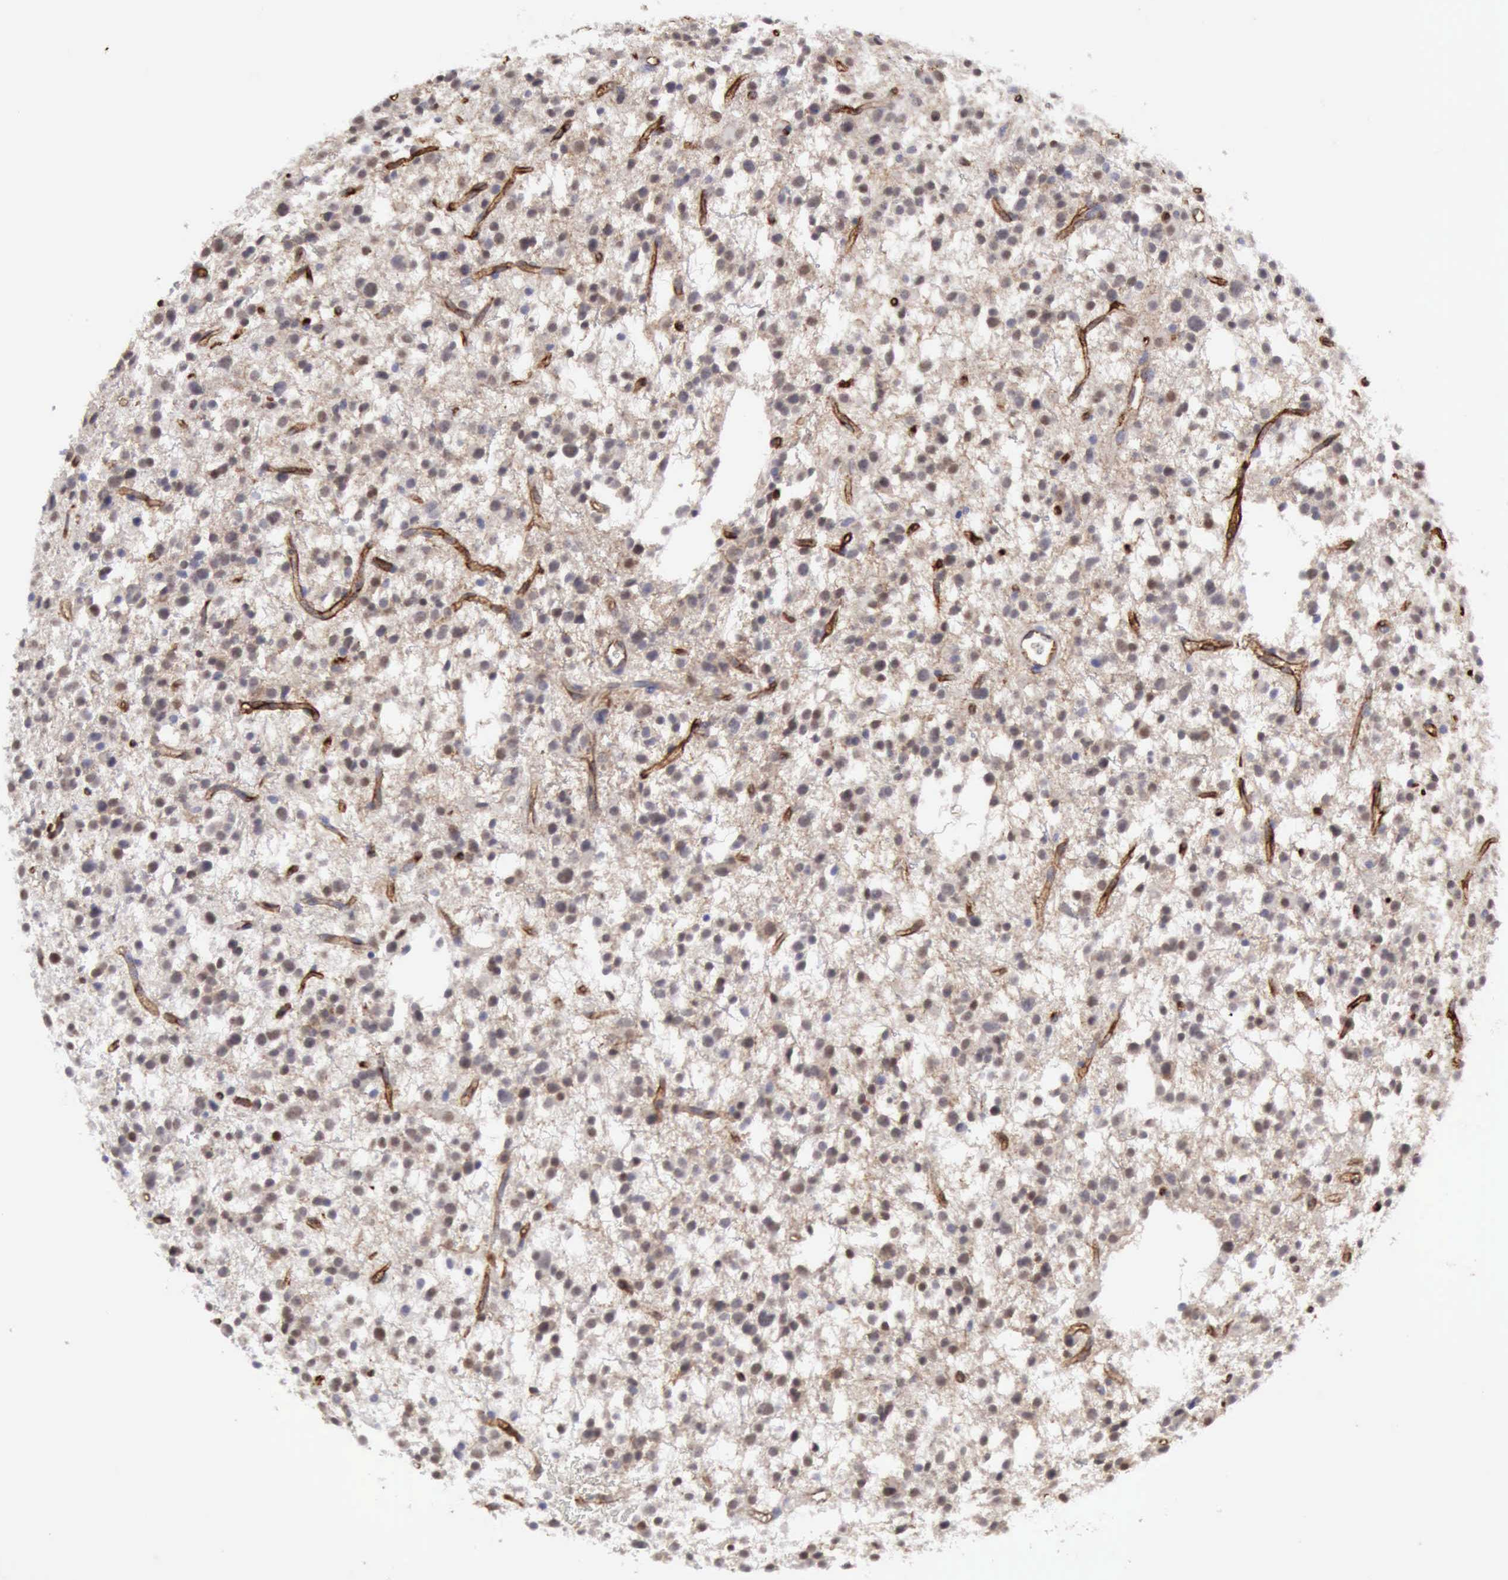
{"staining": {"intensity": "weak", "quantity": ">75%", "location": "cytoplasmic/membranous"}, "tissue": "glioma", "cell_type": "Tumor cells", "image_type": "cancer", "snomed": [{"axis": "morphology", "description": "Glioma, malignant, Low grade"}, {"axis": "topography", "description": "Brain"}], "caption": "Low-grade glioma (malignant) stained with a brown dye reveals weak cytoplasmic/membranous positive staining in approximately >75% of tumor cells.", "gene": "TFRC", "patient": {"sex": "female", "age": 36}}